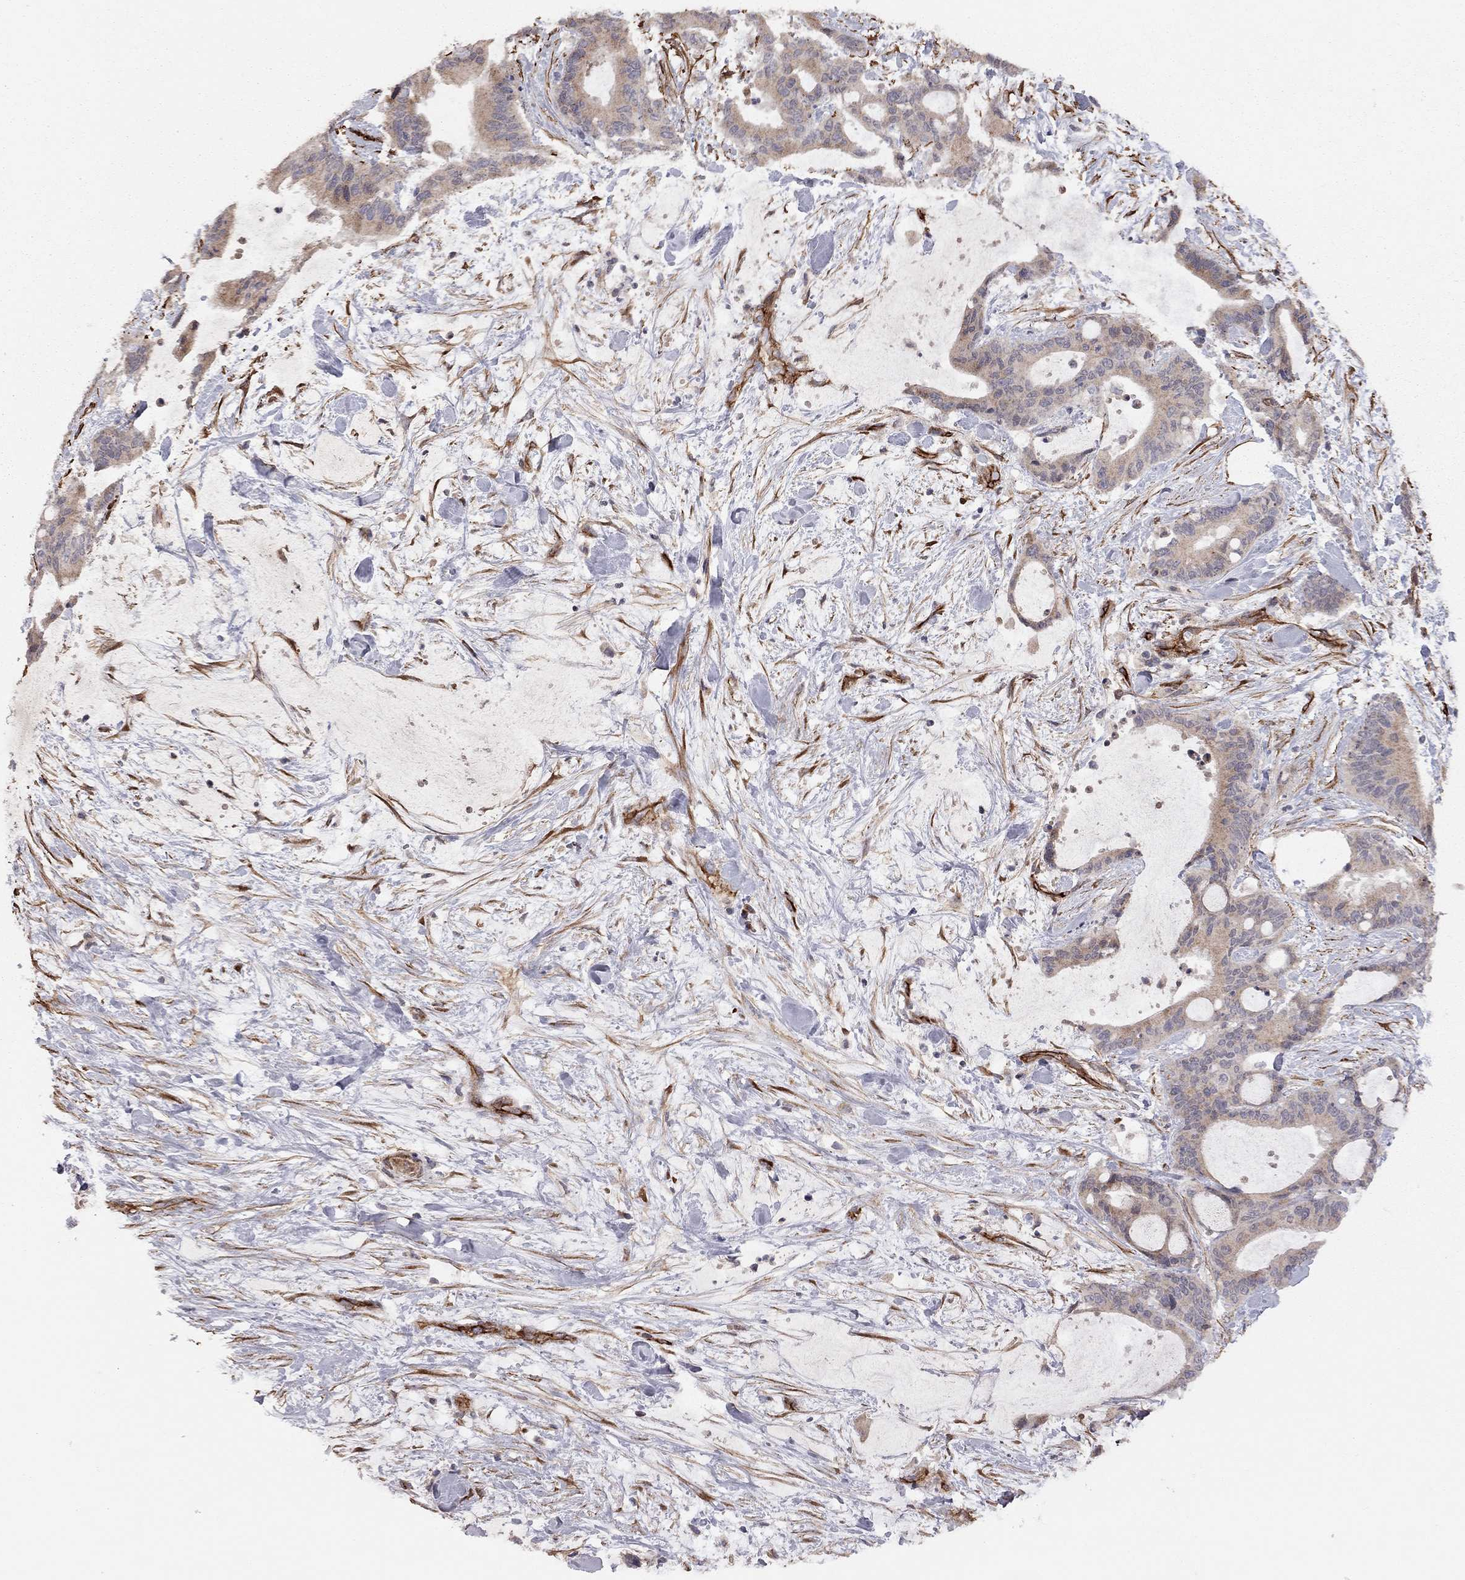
{"staining": {"intensity": "moderate", "quantity": "25%-75%", "location": "cytoplasmic/membranous"}, "tissue": "liver cancer", "cell_type": "Tumor cells", "image_type": "cancer", "snomed": [{"axis": "morphology", "description": "Cholangiocarcinoma"}, {"axis": "topography", "description": "Liver"}], "caption": "Brown immunohistochemical staining in liver cancer exhibits moderate cytoplasmic/membranous positivity in approximately 25%-75% of tumor cells.", "gene": "EXOC3L2", "patient": {"sex": "female", "age": 73}}